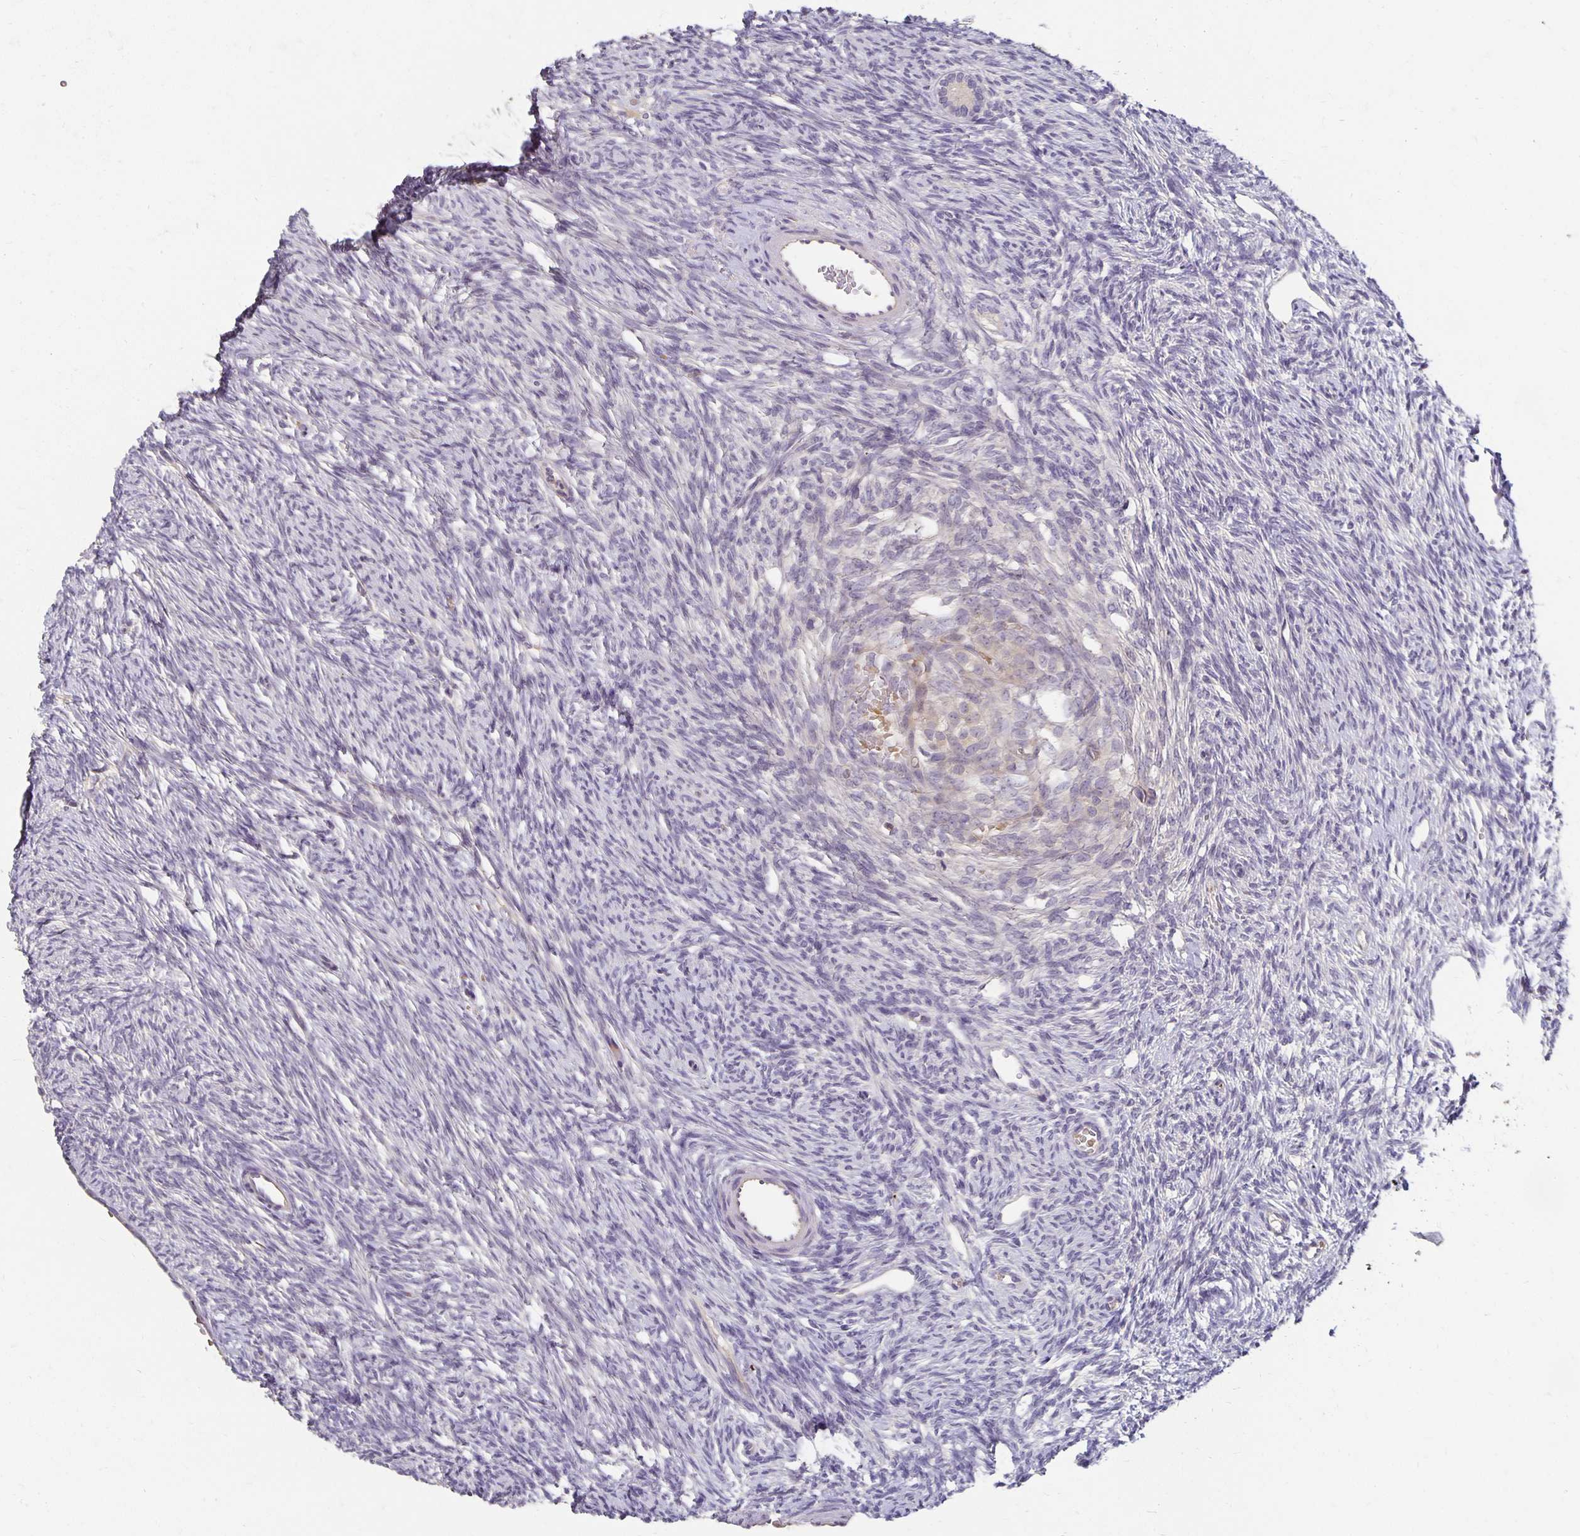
{"staining": {"intensity": "negative", "quantity": "none", "location": "none"}, "tissue": "ovary", "cell_type": "Follicle cells", "image_type": "normal", "snomed": [{"axis": "morphology", "description": "Normal tissue, NOS"}, {"axis": "topography", "description": "Ovary"}], "caption": "DAB (3,3'-diaminobenzidine) immunohistochemical staining of benign human ovary demonstrates no significant staining in follicle cells. (Brightfield microscopy of DAB (3,3'-diaminobenzidine) immunohistochemistry at high magnification).", "gene": "CST6", "patient": {"sex": "female", "age": 33}}